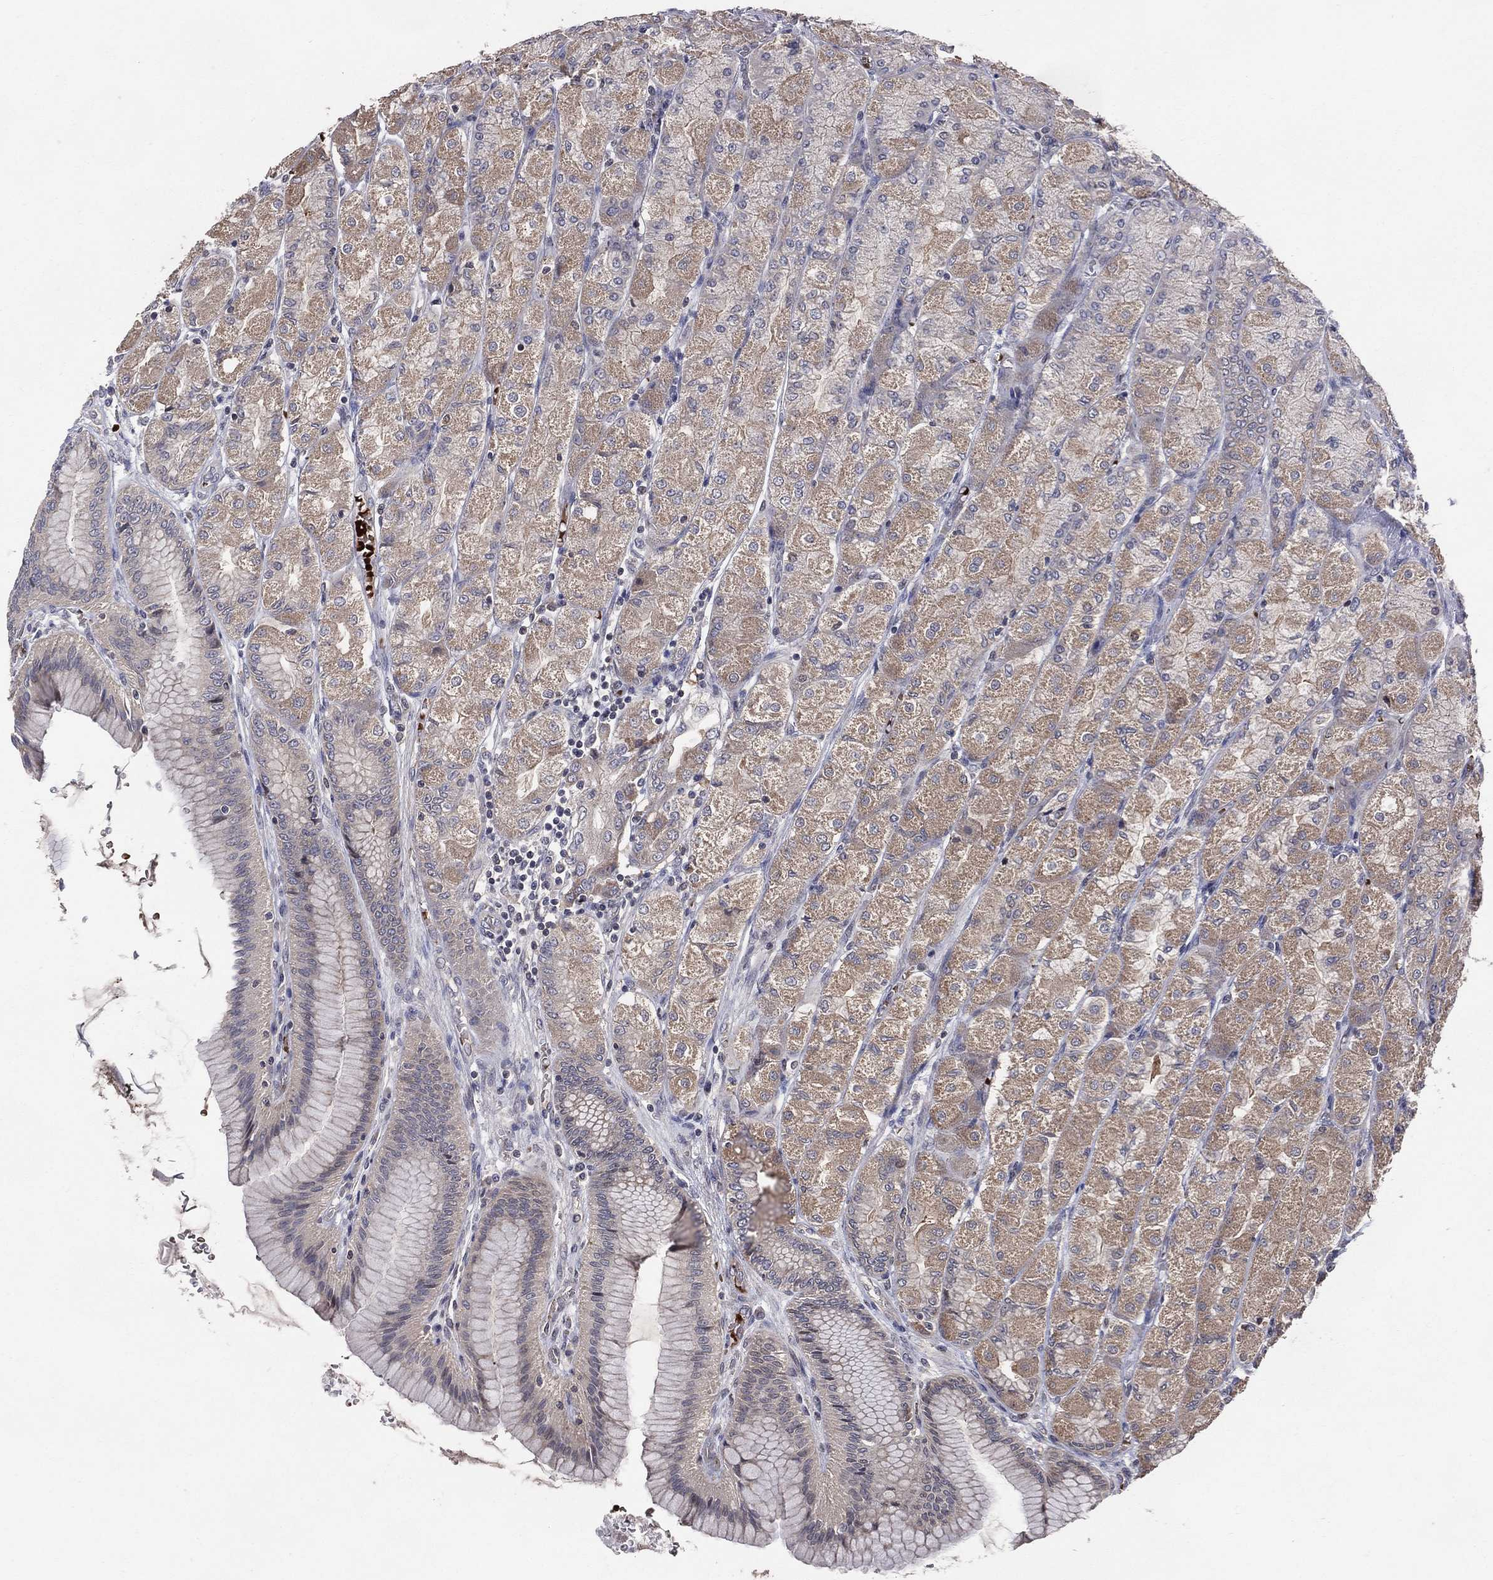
{"staining": {"intensity": "weak", "quantity": "25%-75%", "location": "cytoplasmic/membranous"}, "tissue": "stomach", "cell_type": "Glandular cells", "image_type": "normal", "snomed": [{"axis": "morphology", "description": "Normal tissue, NOS"}, {"axis": "morphology", "description": "Adenocarcinoma, NOS"}, {"axis": "morphology", "description": "Adenocarcinoma, High grade"}, {"axis": "topography", "description": "Stomach, upper"}, {"axis": "topography", "description": "Stomach"}], "caption": "Protein staining displays weak cytoplasmic/membranous expression in approximately 25%-75% of glandular cells in normal stomach. Using DAB (brown) and hematoxylin (blue) stains, captured at high magnification using brightfield microscopy.", "gene": "DNAH7", "patient": {"sex": "female", "age": 65}}